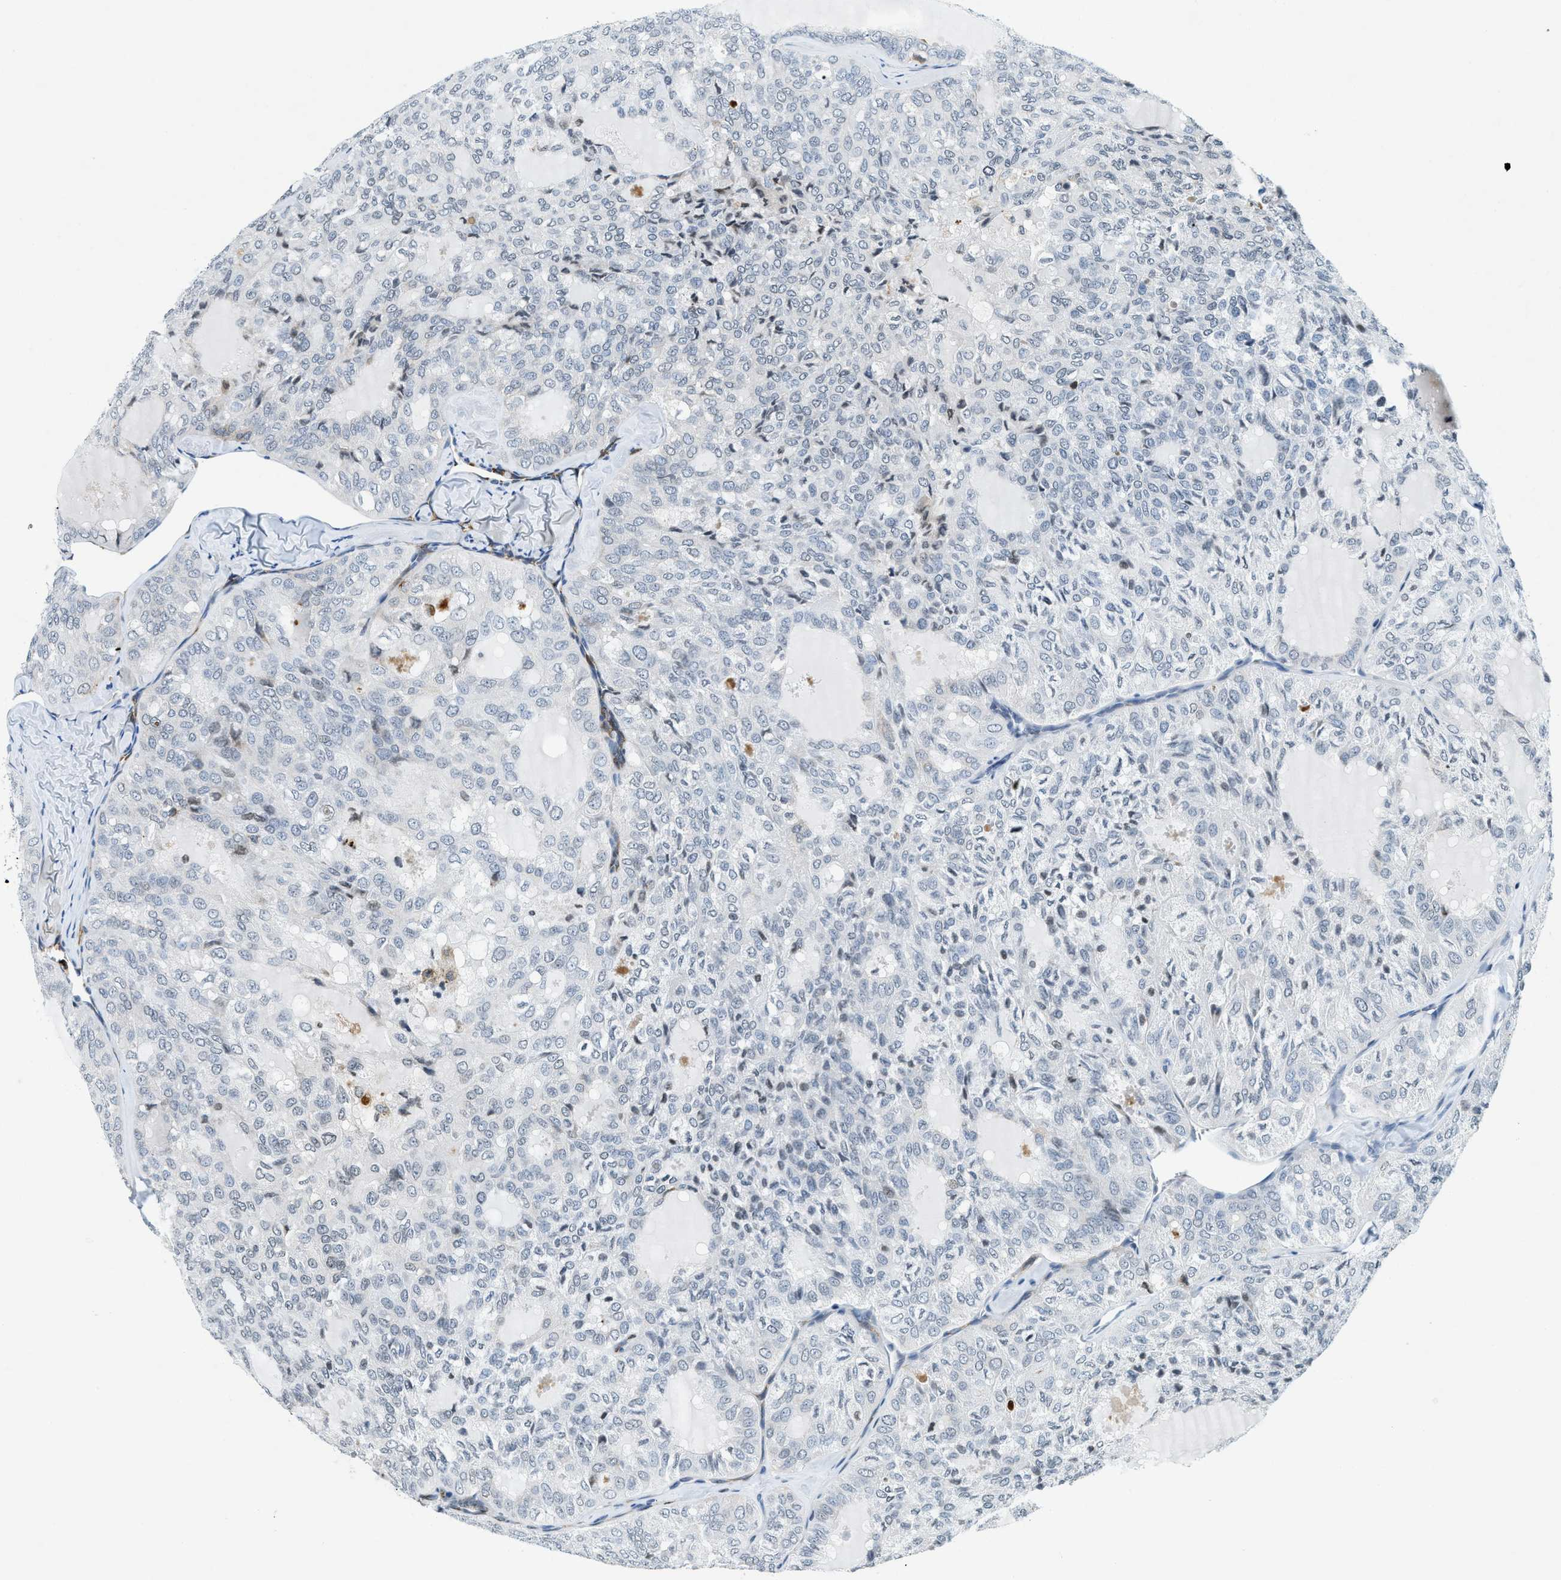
{"staining": {"intensity": "negative", "quantity": "none", "location": "none"}, "tissue": "thyroid cancer", "cell_type": "Tumor cells", "image_type": "cancer", "snomed": [{"axis": "morphology", "description": "Follicular adenoma carcinoma, NOS"}, {"axis": "topography", "description": "Thyroid gland"}], "caption": "Immunohistochemistry (IHC) image of human thyroid follicular adenoma carcinoma stained for a protein (brown), which shows no expression in tumor cells.", "gene": "UVRAG", "patient": {"sex": "male", "age": 75}}